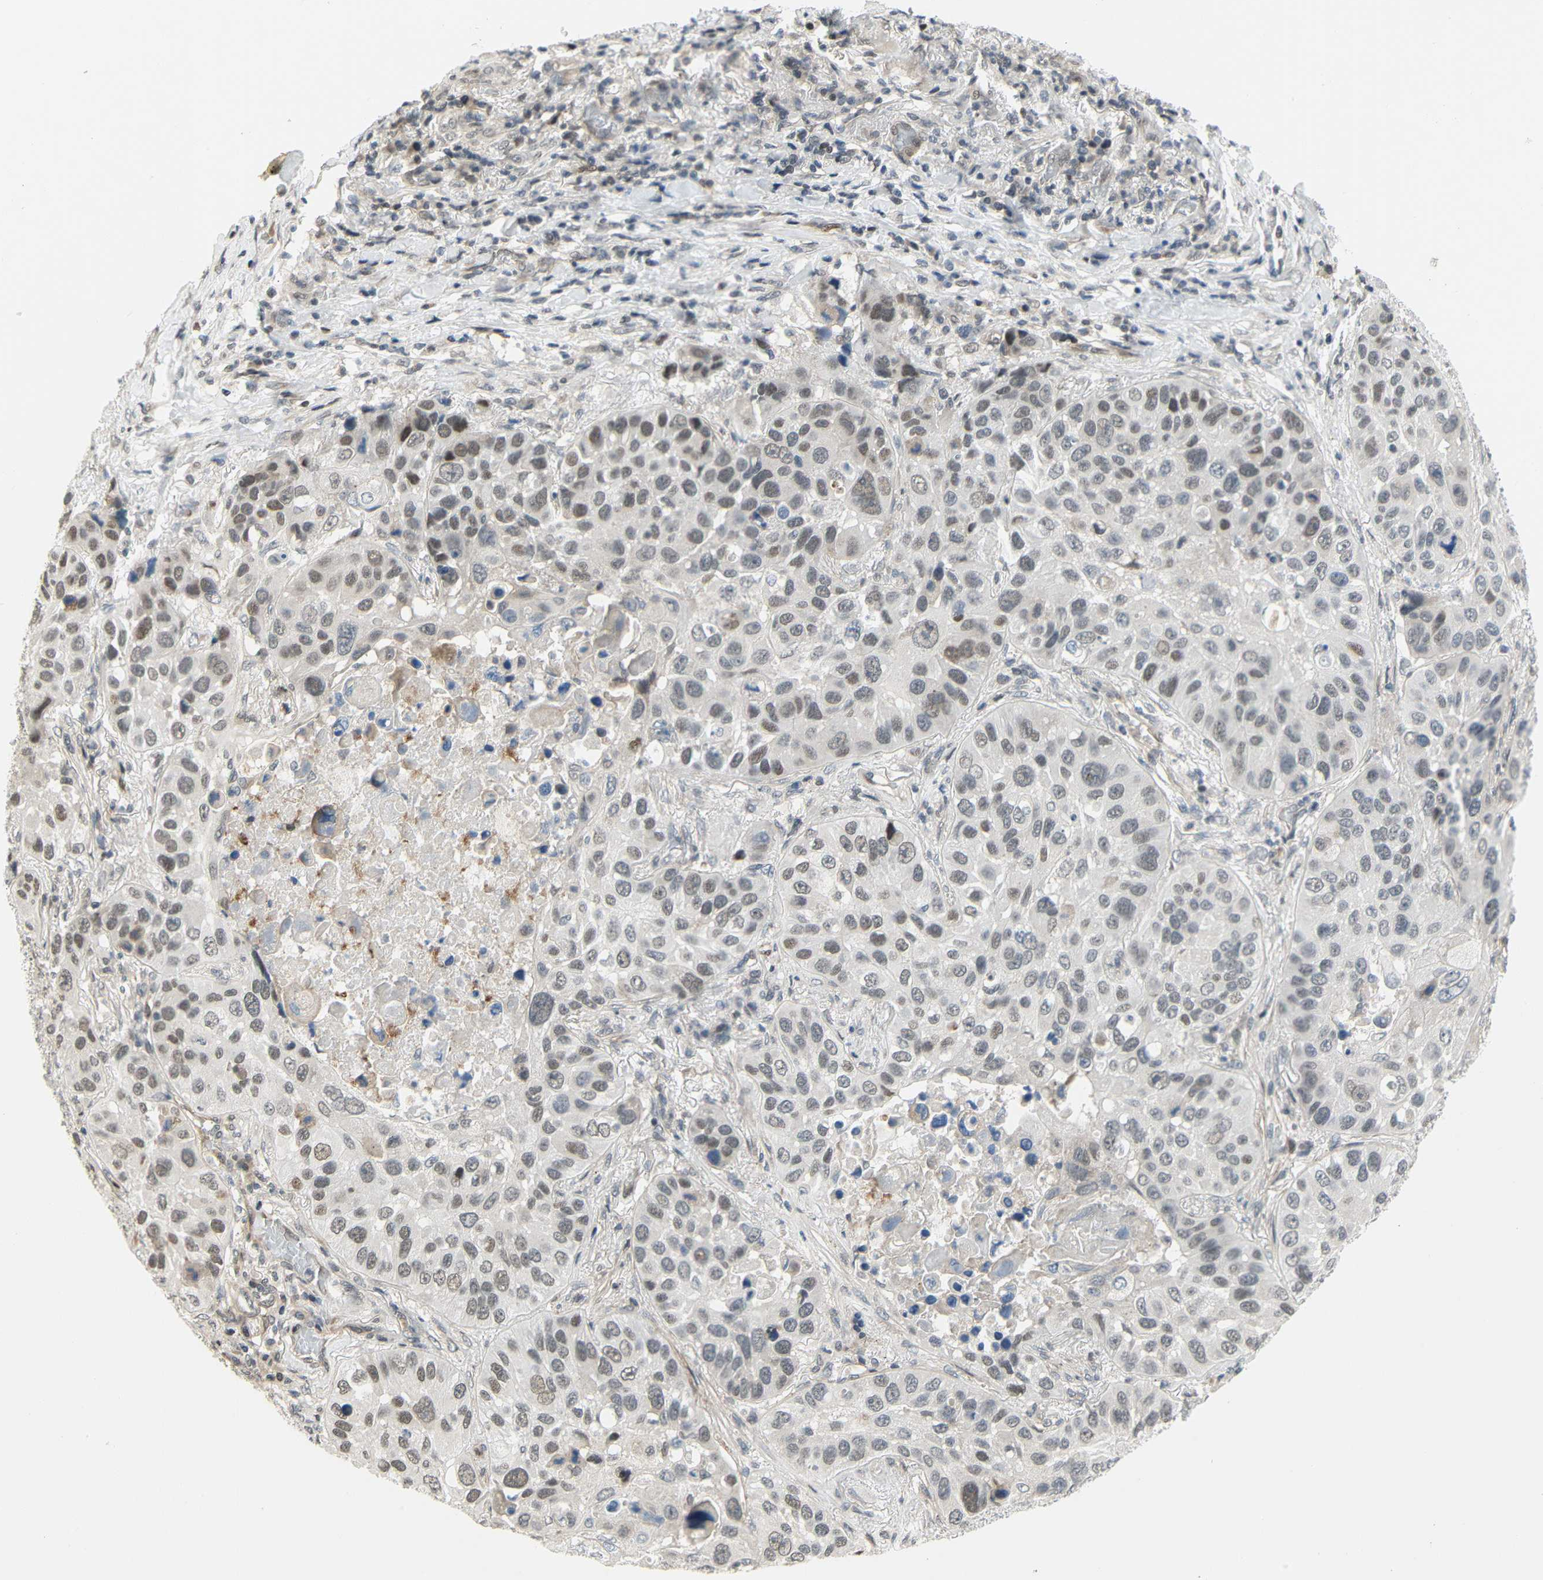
{"staining": {"intensity": "moderate", "quantity": ">75%", "location": "nuclear"}, "tissue": "lung cancer", "cell_type": "Tumor cells", "image_type": "cancer", "snomed": [{"axis": "morphology", "description": "Squamous cell carcinoma, NOS"}, {"axis": "topography", "description": "Lung"}], "caption": "About >75% of tumor cells in lung cancer (squamous cell carcinoma) show moderate nuclear protein positivity as visualized by brown immunohistochemical staining.", "gene": "IMPG2", "patient": {"sex": "male", "age": 57}}